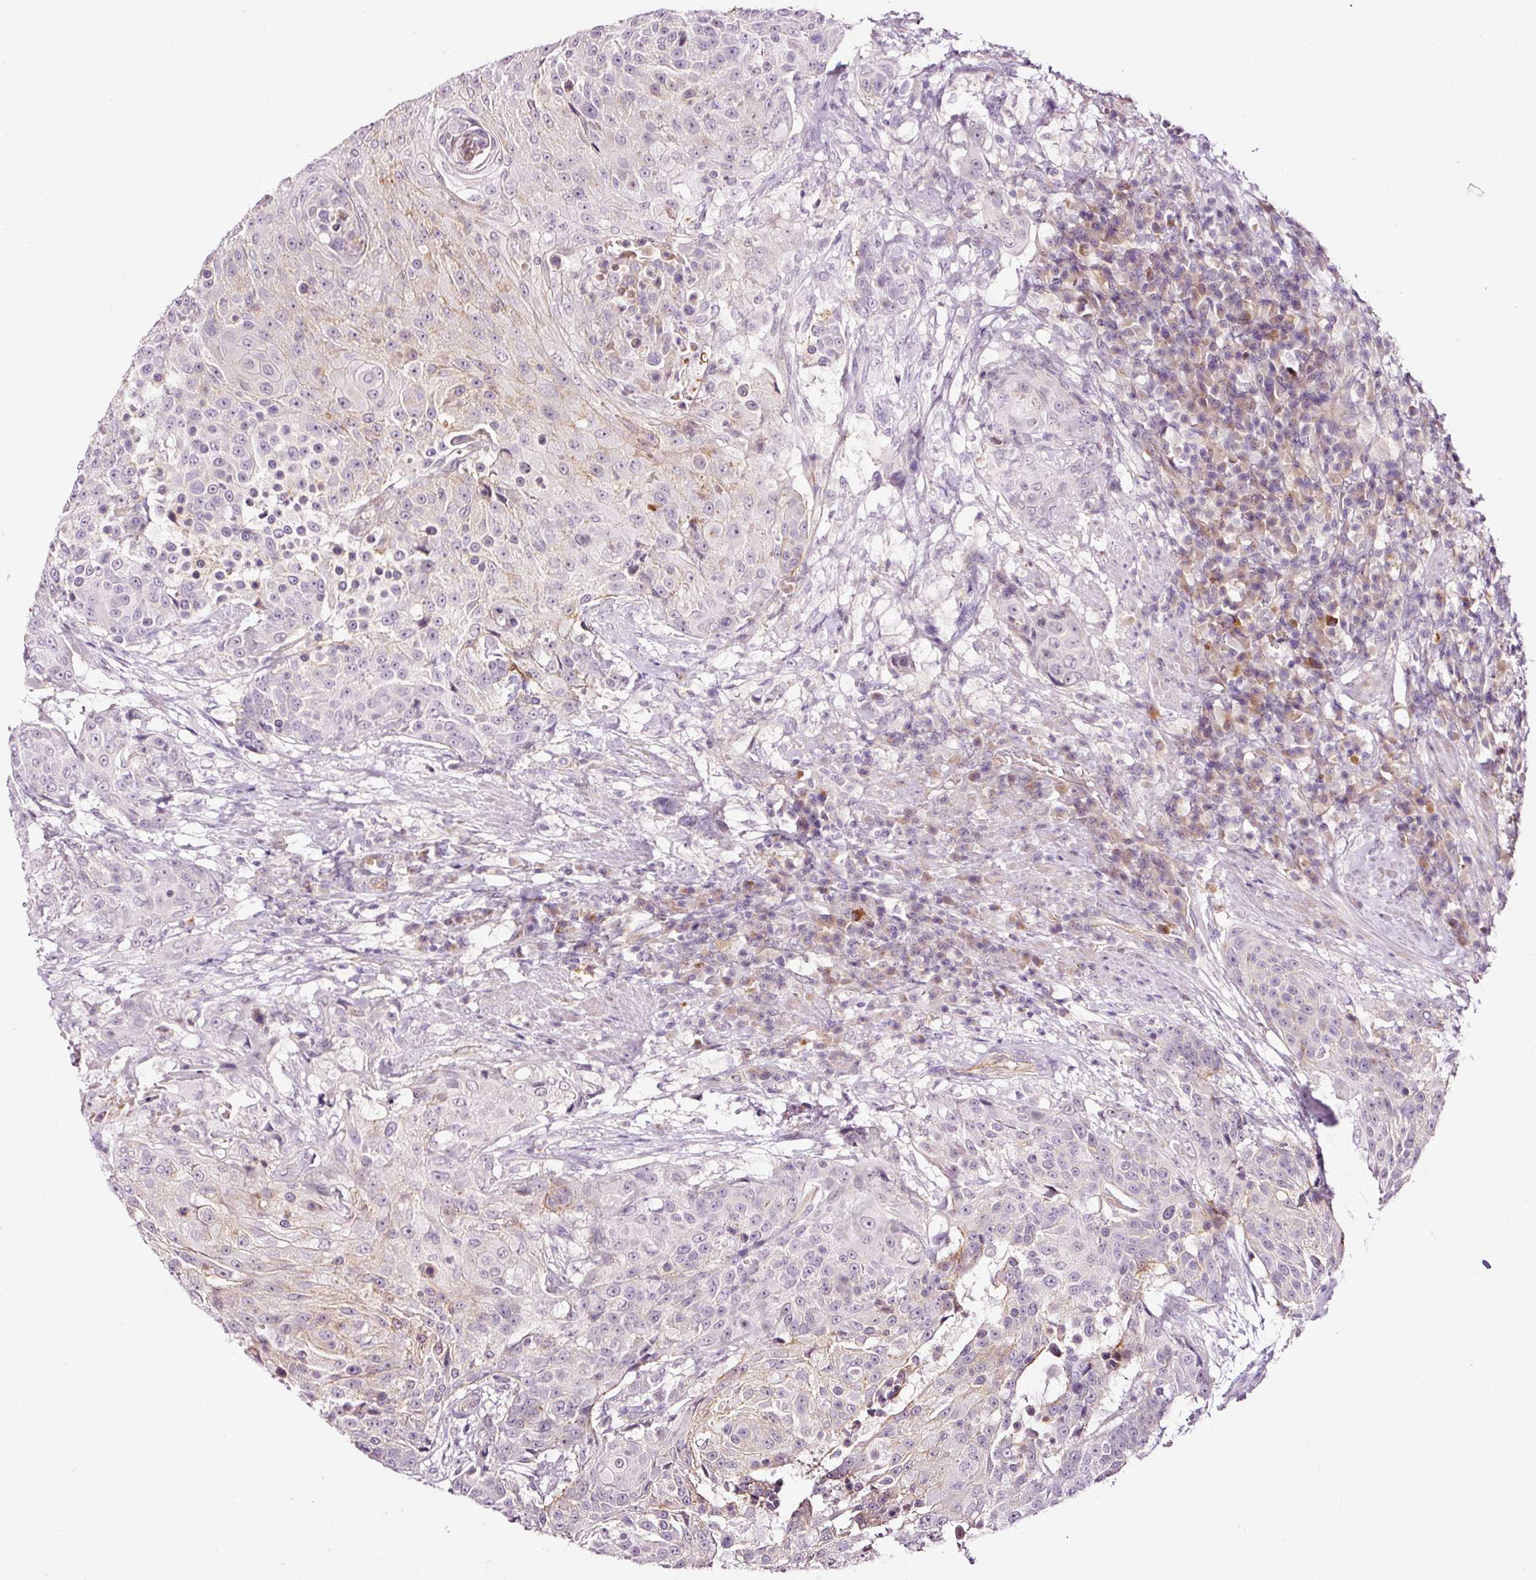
{"staining": {"intensity": "negative", "quantity": "none", "location": "none"}, "tissue": "urothelial cancer", "cell_type": "Tumor cells", "image_type": "cancer", "snomed": [{"axis": "morphology", "description": "Urothelial carcinoma, High grade"}, {"axis": "topography", "description": "Urinary bladder"}], "caption": "A histopathology image of urothelial cancer stained for a protein demonstrates no brown staining in tumor cells.", "gene": "ABCB4", "patient": {"sex": "female", "age": 63}}